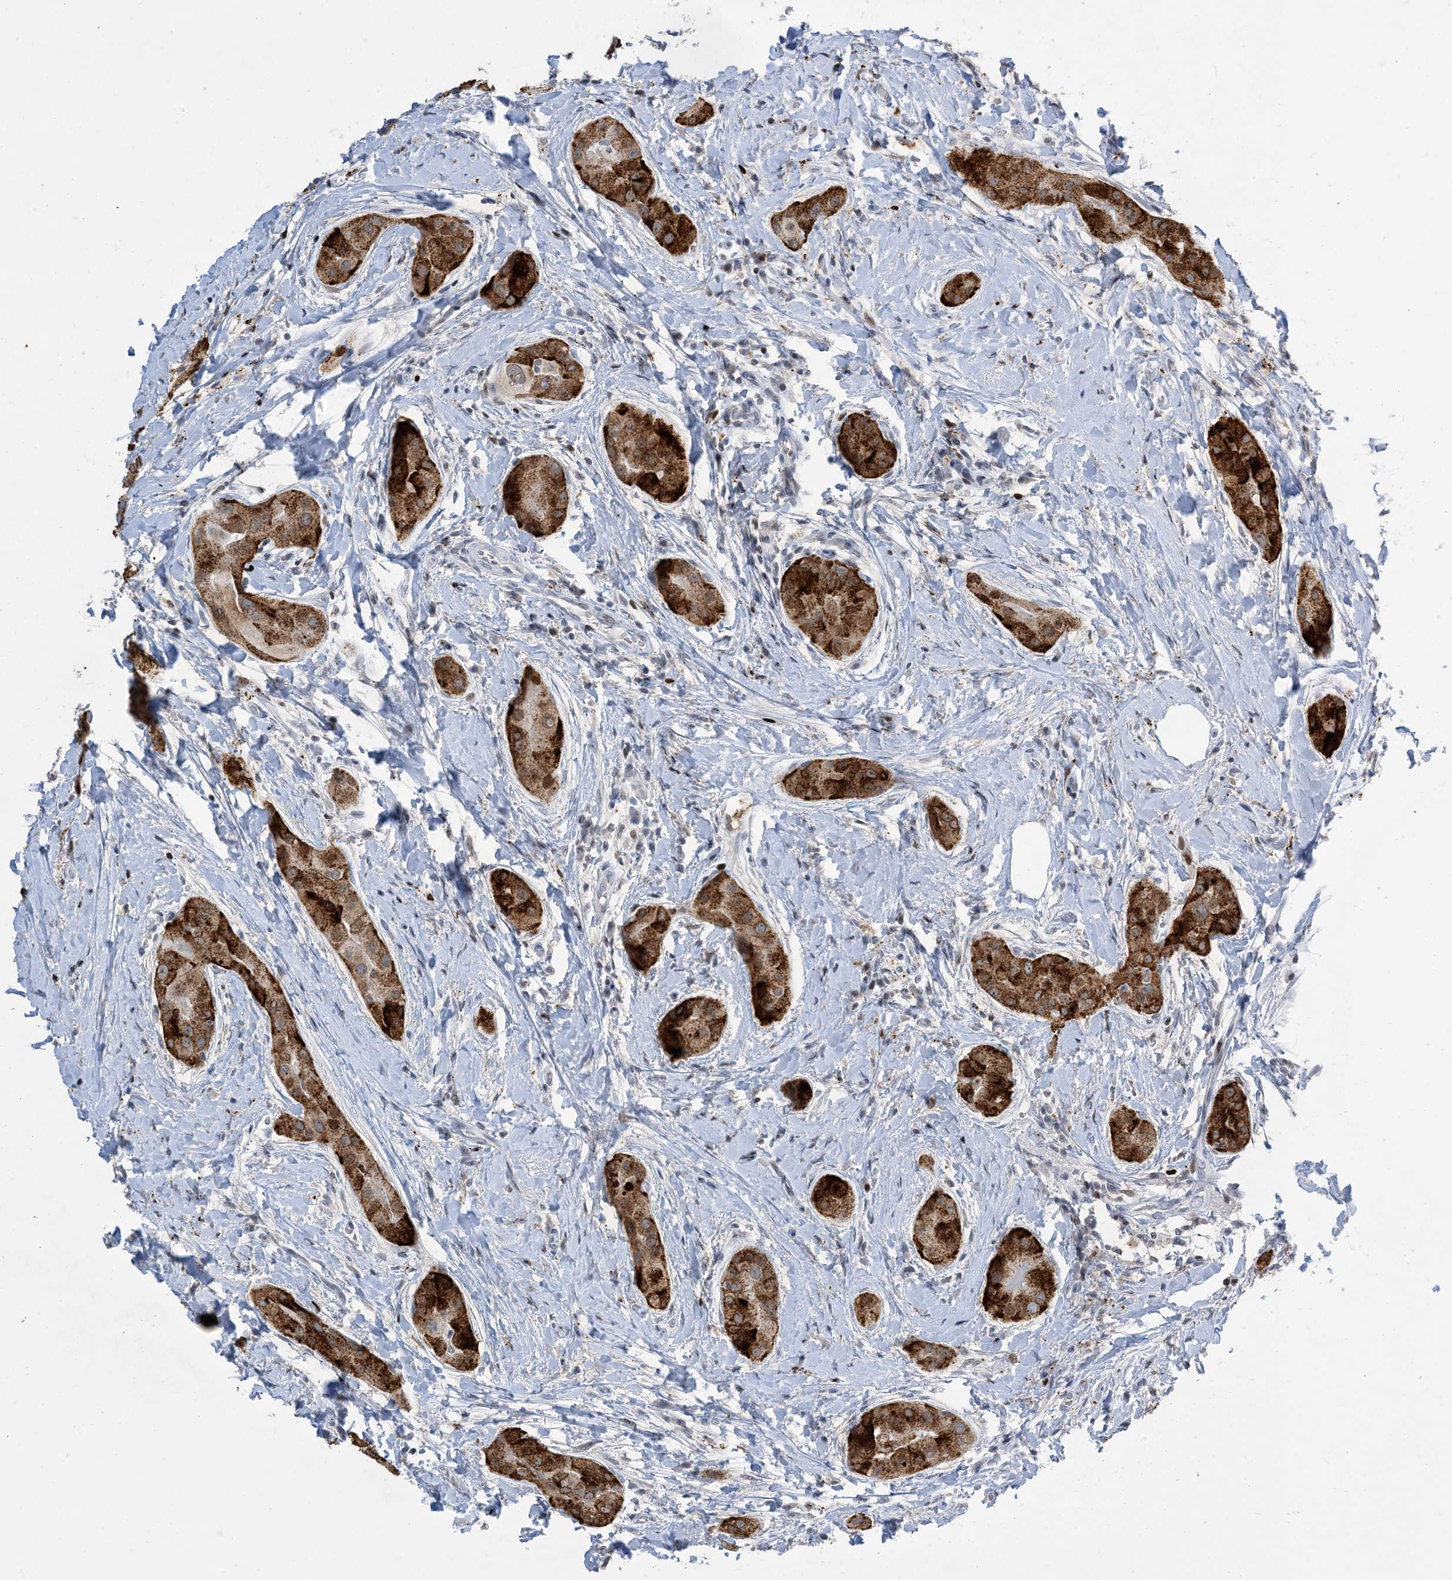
{"staining": {"intensity": "strong", "quantity": ">75%", "location": "cytoplasmic/membranous"}, "tissue": "thyroid cancer", "cell_type": "Tumor cells", "image_type": "cancer", "snomed": [{"axis": "morphology", "description": "Papillary adenocarcinoma, NOS"}, {"axis": "topography", "description": "Thyroid gland"}], "caption": "Protein expression by immunohistochemistry (IHC) reveals strong cytoplasmic/membranous positivity in approximately >75% of tumor cells in thyroid papillary adenocarcinoma.", "gene": "SLC25A53", "patient": {"sex": "male", "age": 33}}